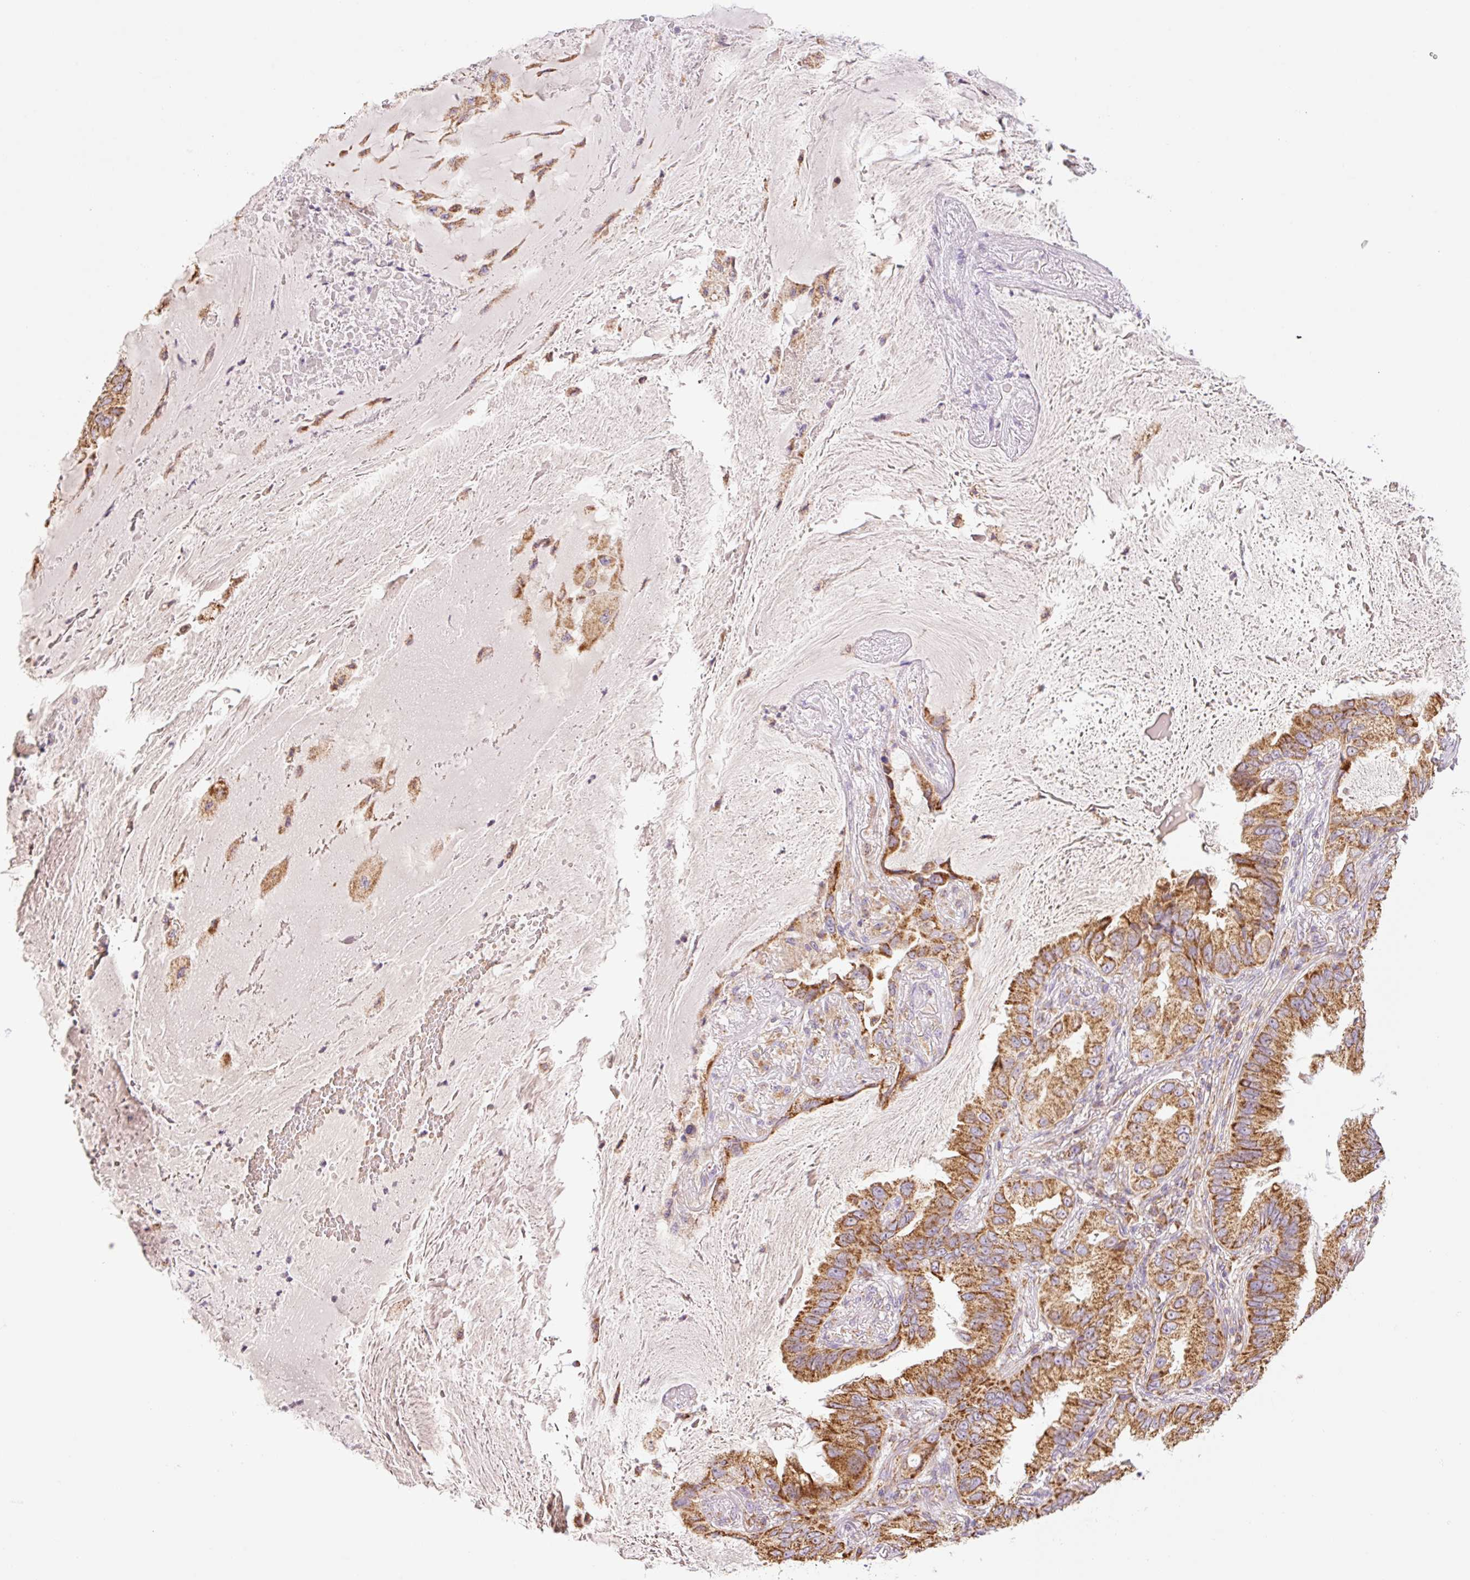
{"staining": {"intensity": "strong", "quantity": ">75%", "location": "cytoplasmic/membranous"}, "tissue": "lung cancer", "cell_type": "Tumor cells", "image_type": "cancer", "snomed": [{"axis": "morphology", "description": "Adenocarcinoma, NOS"}, {"axis": "topography", "description": "Lung"}], "caption": "Protein expression analysis of human lung cancer (adenocarcinoma) reveals strong cytoplasmic/membranous expression in about >75% of tumor cells.", "gene": "GOSR2", "patient": {"sex": "female", "age": 69}}